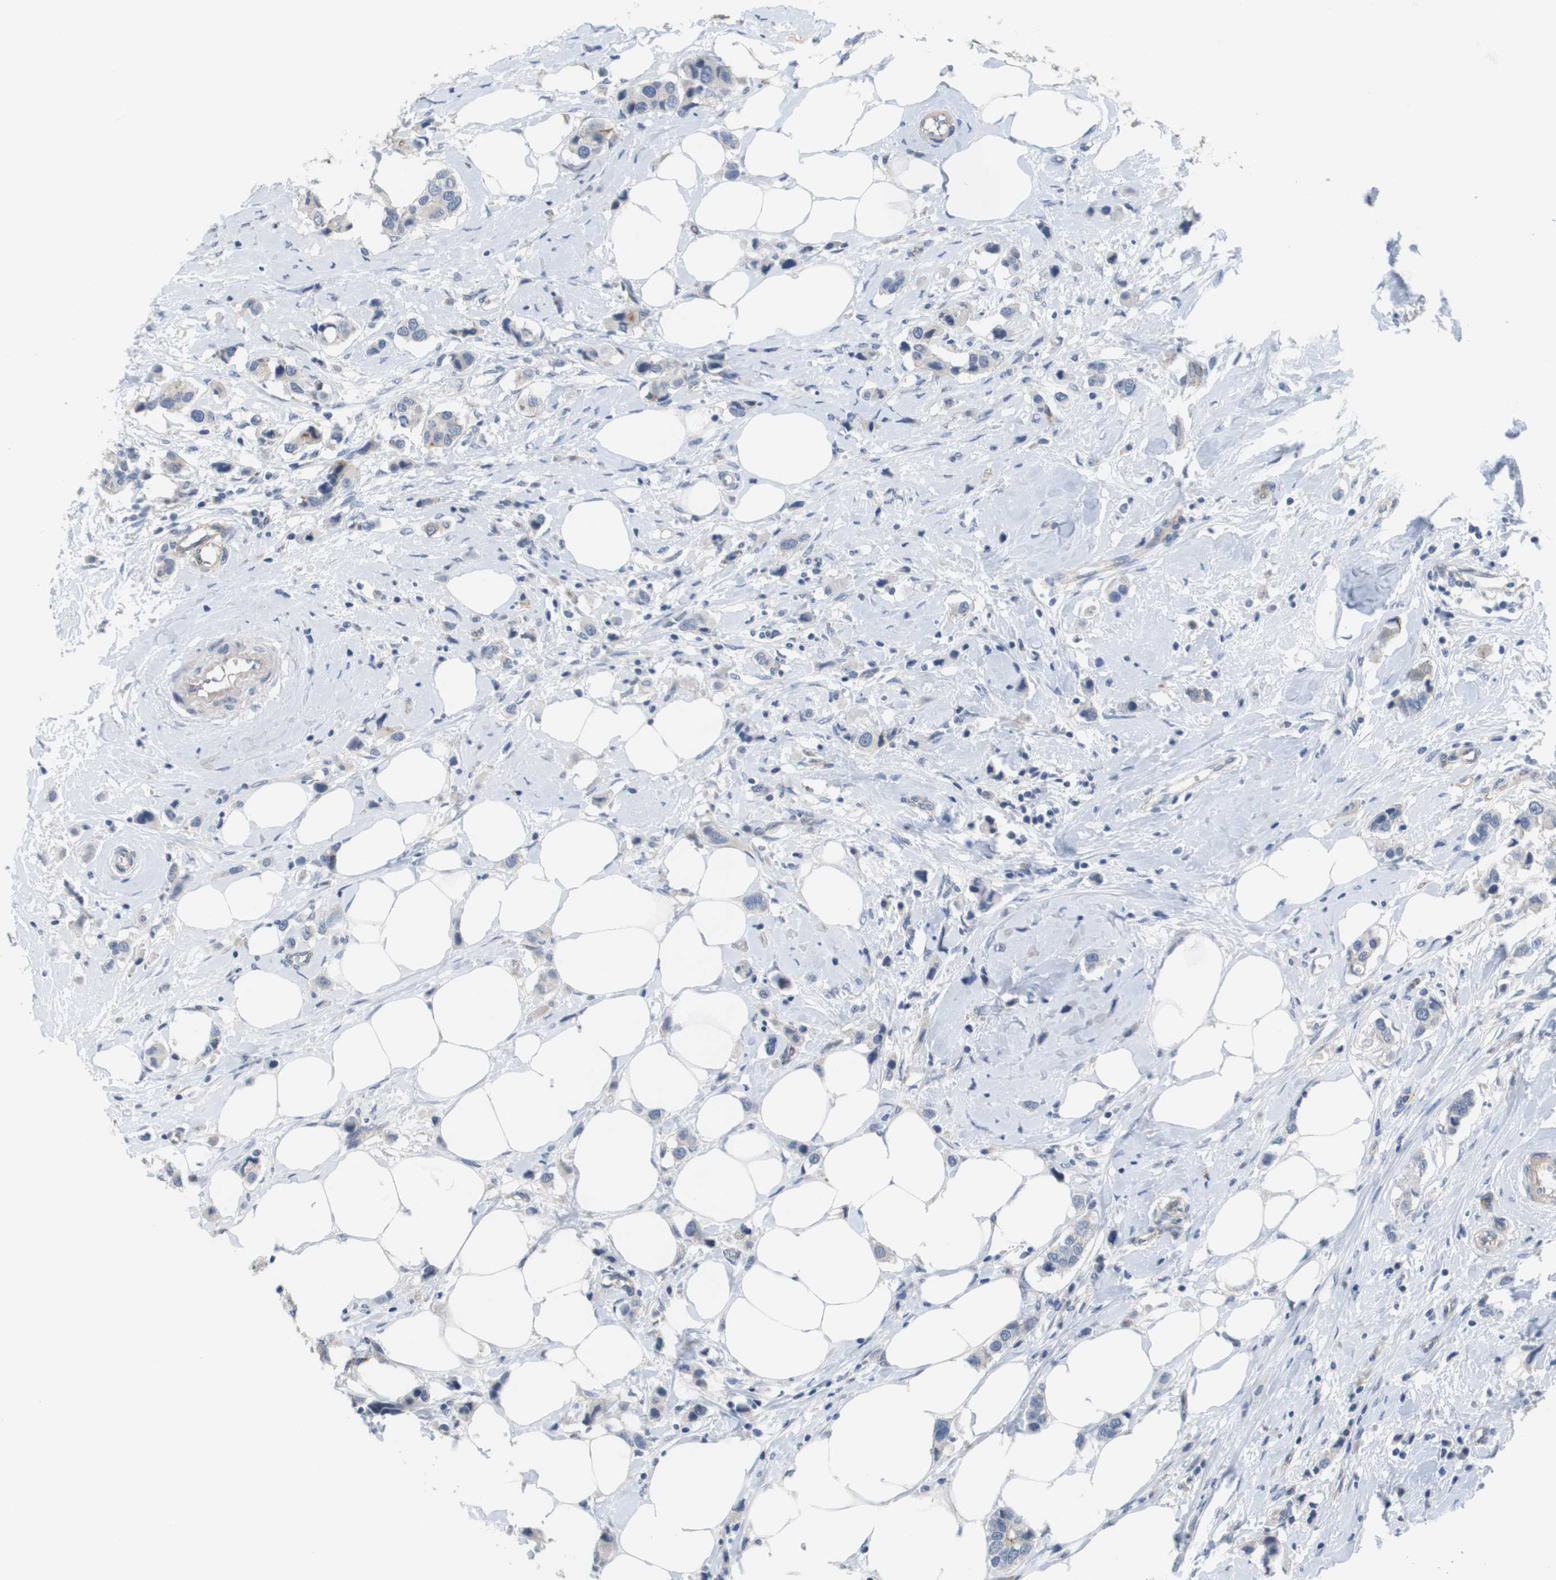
{"staining": {"intensity": "negative", "quantity": "none", "location": "none"}, "tissue": "breast cancer", "cell_type": "Tumor cells", "image_type": "cancer", "snomed": [{"axis": "morphology", "description": "Normal tissue, NOS"}, {"axis": "morphology", "description": "Duct carcinoma"}, {"axis": "topography", "description": "Breast"}], "caption": "Tumor cells show no significant protein positivity in invasive ductal carcinoma (breast).", "gene": "ANGPT2", "patient": {"sex": "female", "age": 50}}